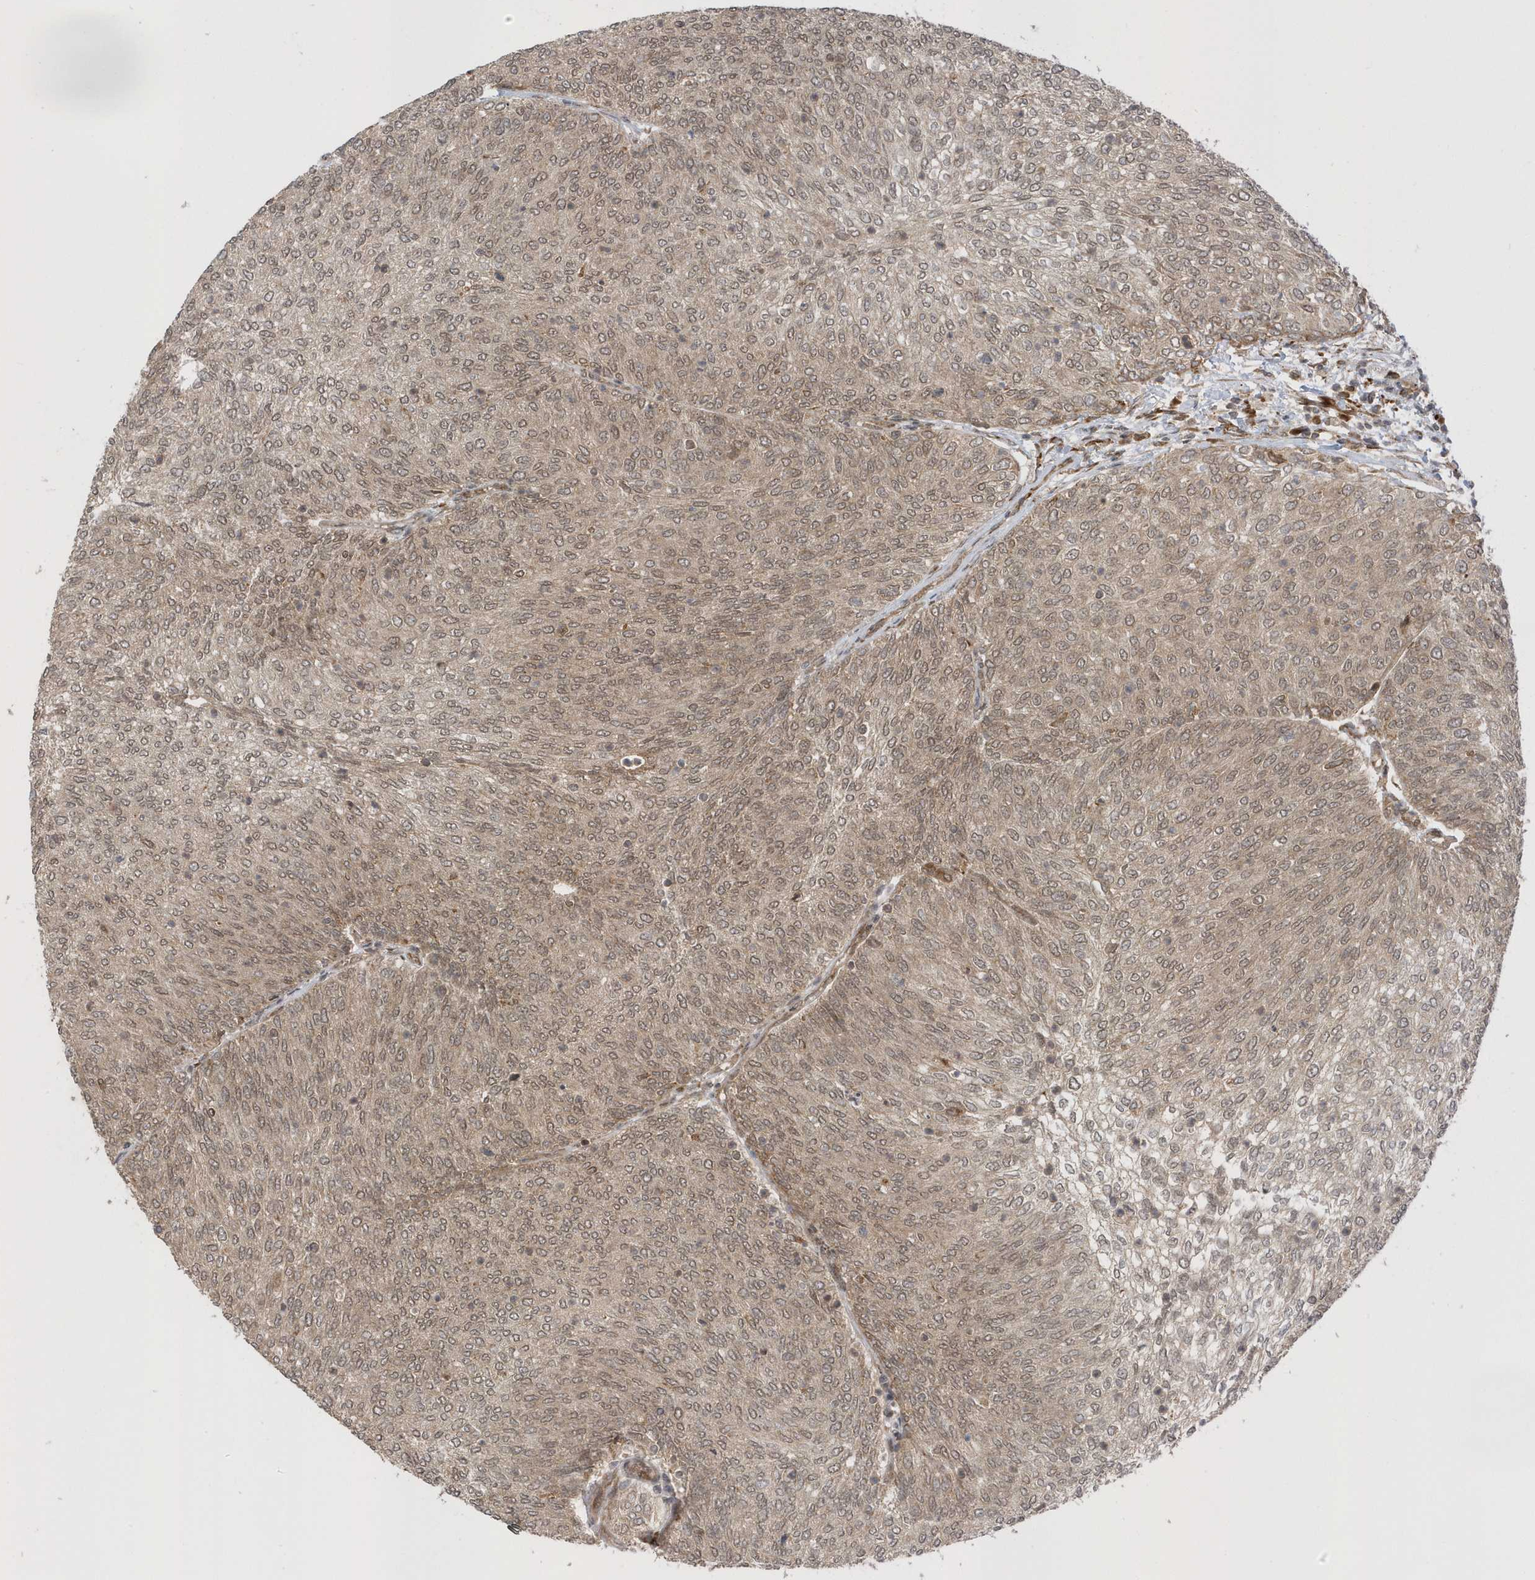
{"staining": {"intensity": "moderate", "quantity": ">75%", "location": "cytoplasmic/membranous,nuclear"}, "tissue": "urothelial cancer", "cell_type": "Tumor cells", "image_type": "cancer", "snomed": [{"axis": "morphology", "description": "Urothelial carcinoma, Low grade"}, {"axis": "topography", "description": "Urinary bladder"}], "caption": "Low-grade urothelial carcinoma stained with immunohistochemistry shows moderate cytoplasmic/membranous and nuclear positivity in approximately >75% of tumor cells.", "gene": "METTL21A", "patient": {"sex": "female", "age": 79}}